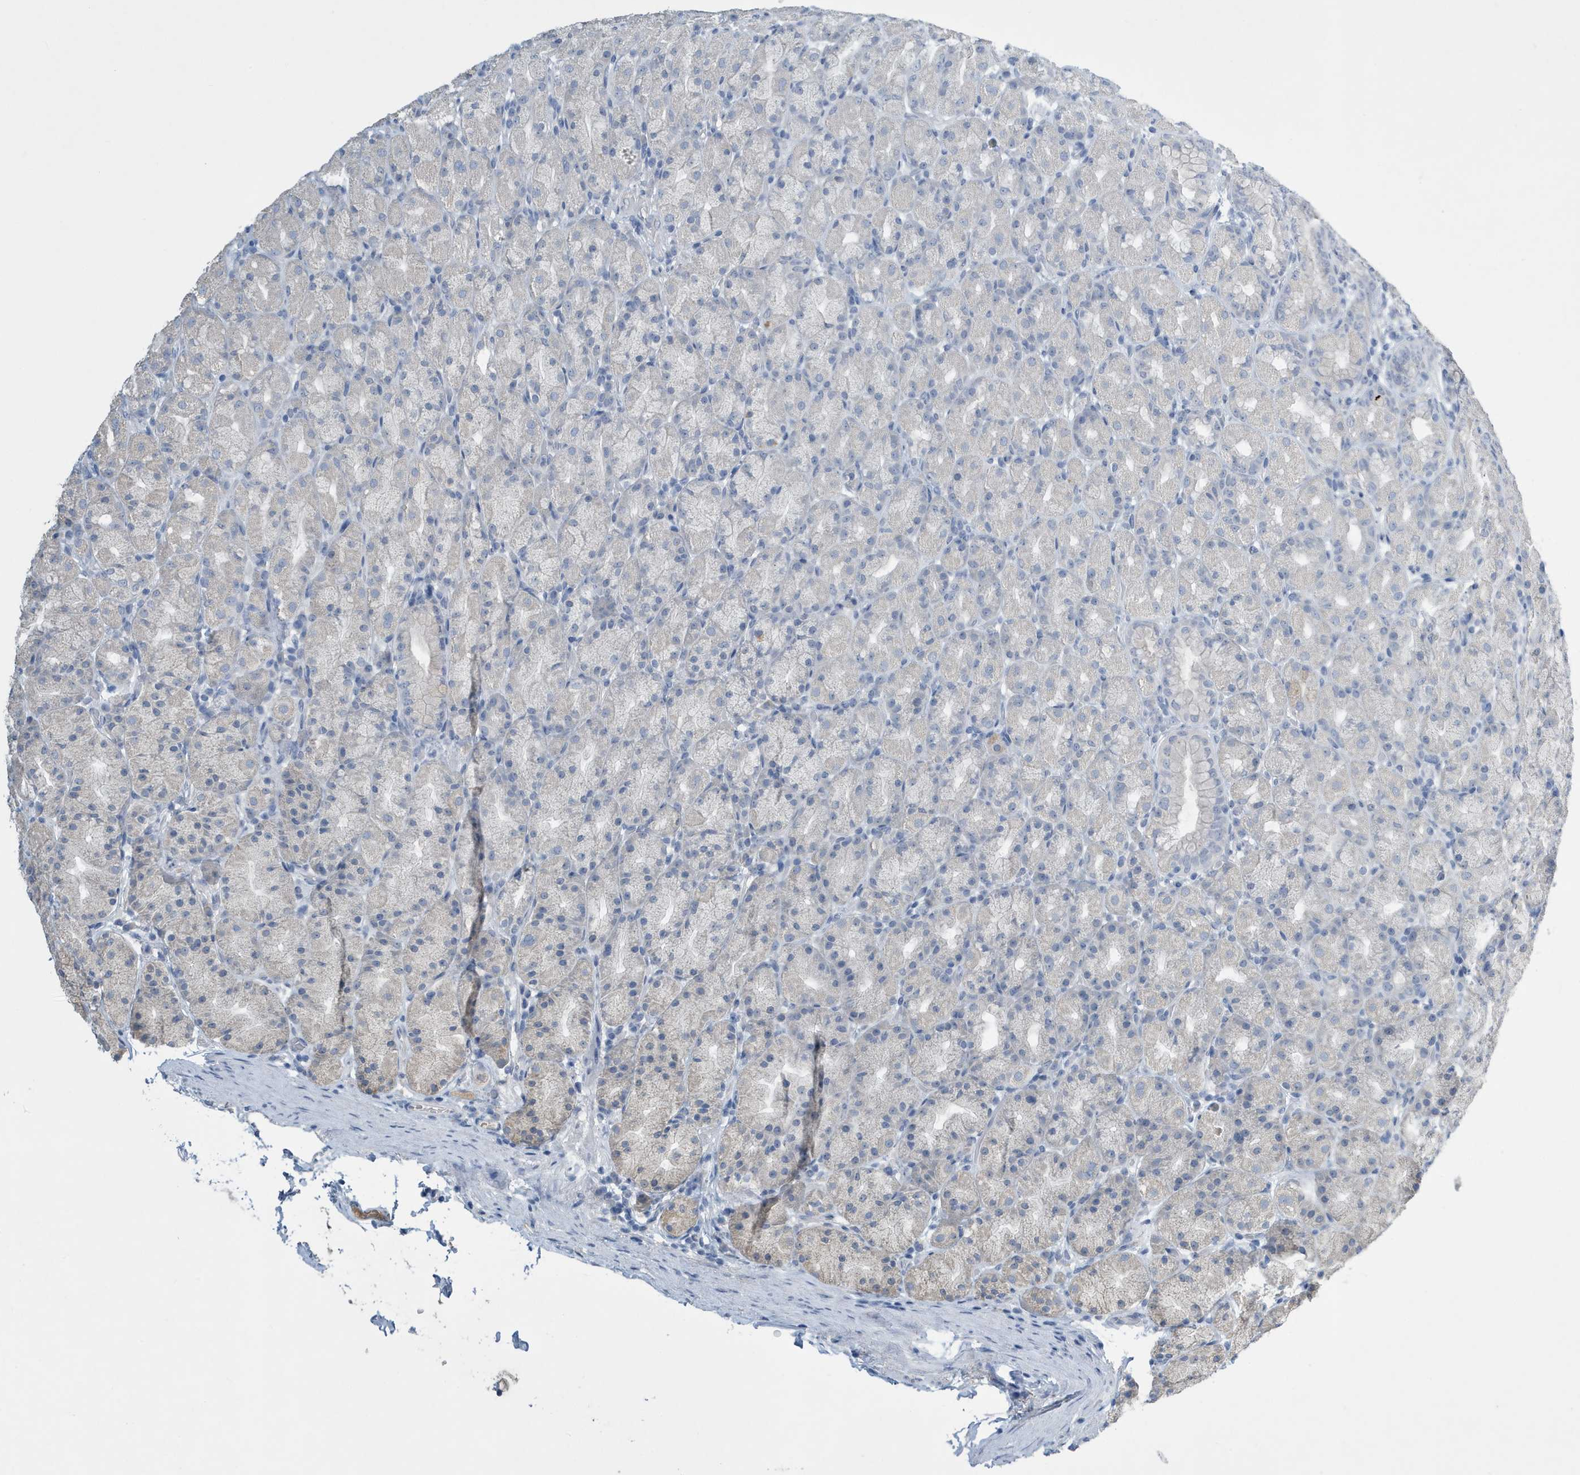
{"staining": {"intensity": "negative", "quantity": "none", "location": "none"}, "tissue": "stomach", "cell_type": "Glandular cells", "image_type": "normal", "snomed": [{"axis": "morphology", "description": "Normal tissue, NOS"}, {"axis": "topography", "description": "Stomach, upper"}], "caption": "Protein analysis of normal stomach displays no significant positivity in glandular cells. (Brightfield microscopy of DAB IHC at high magnification).", "gene": "UGT2B4", "patient": {"sex": "male", "age": 68}}